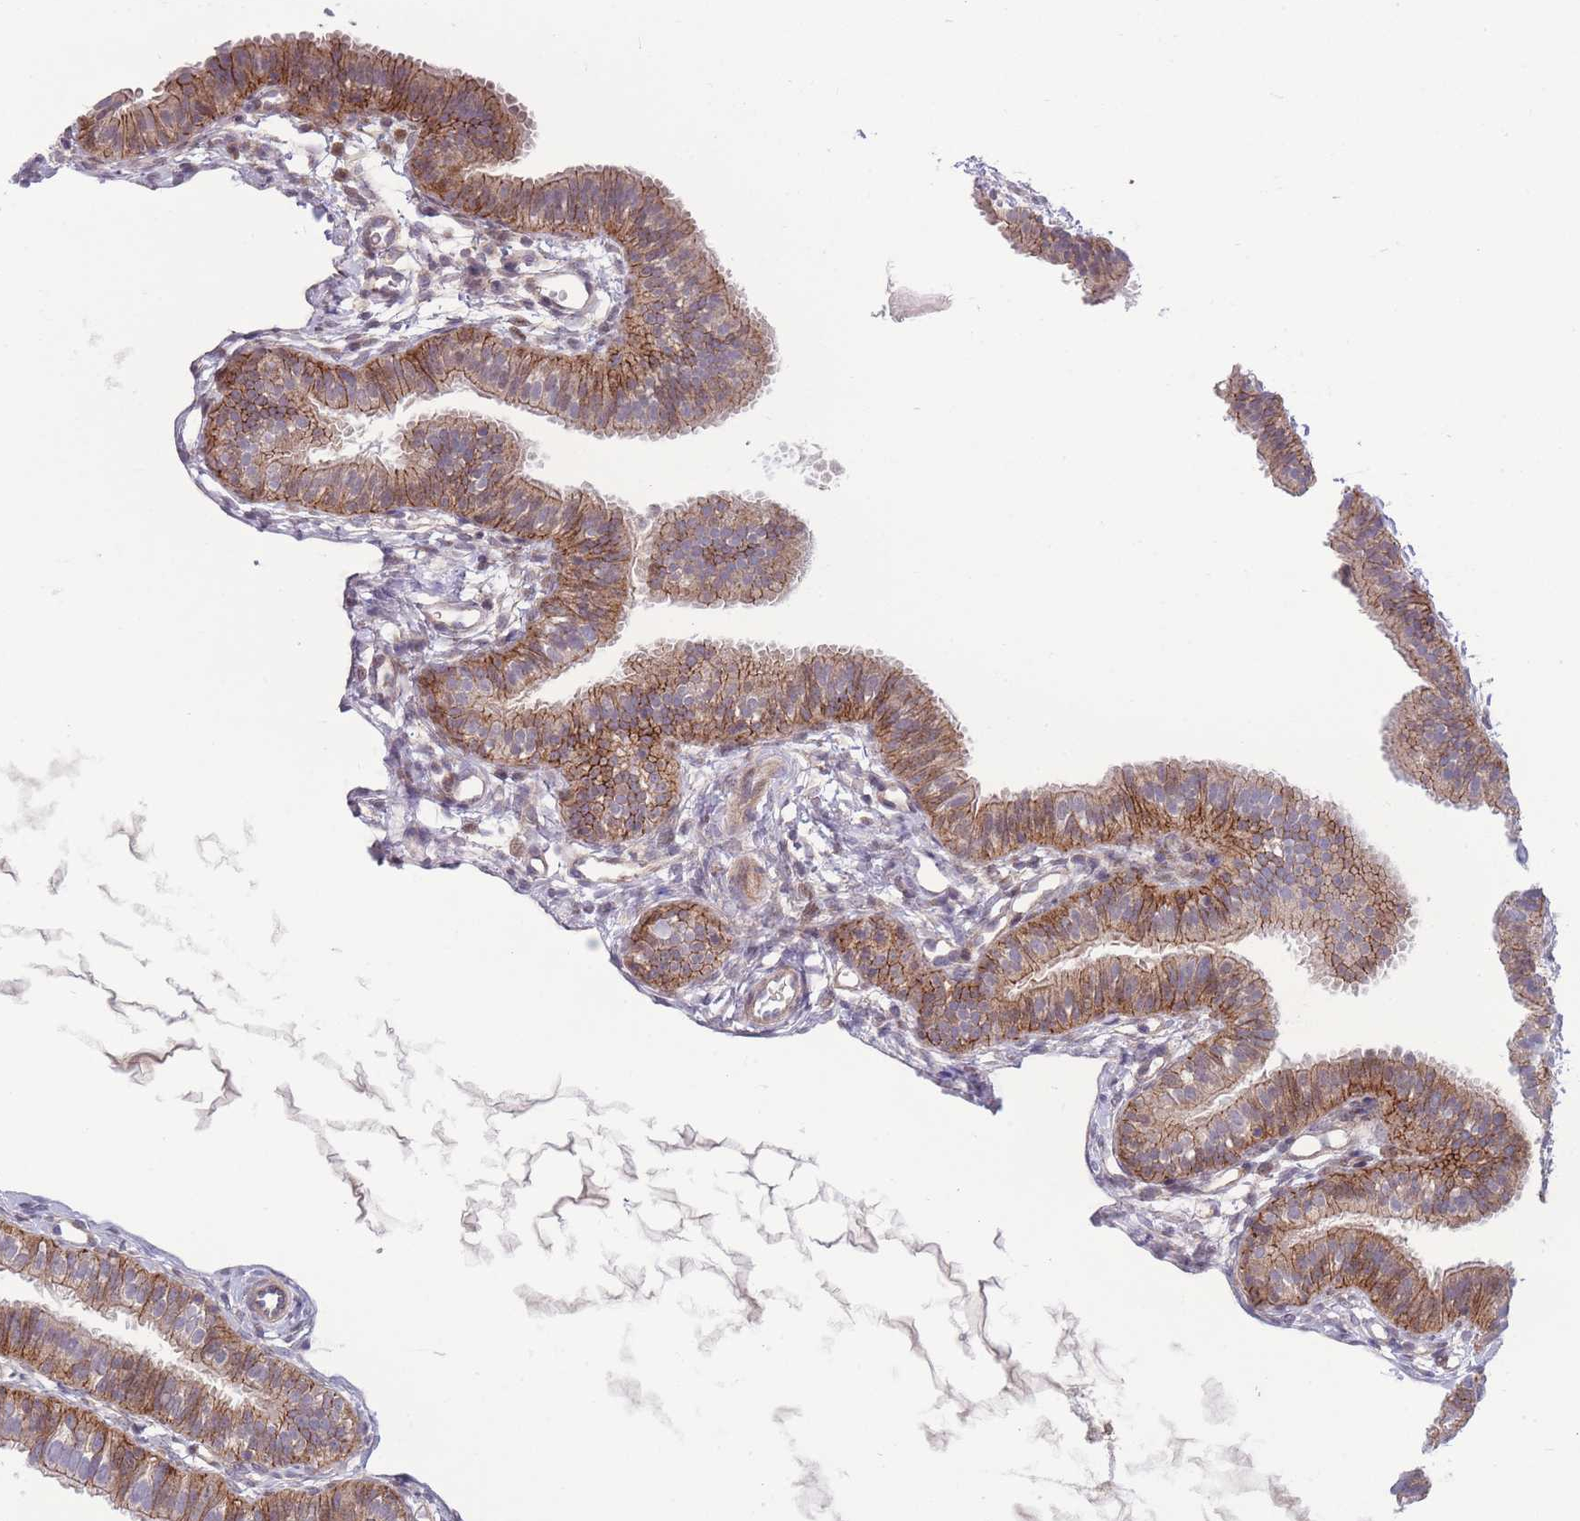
{"staining": {"intensity": "strong", "quantity": ">75%", "location": "cytoplasmic/membranous"}, "tissue": "fallopian tube", "cell_type": "Glandular cells", "image_type": "normal", "snomed": [{"axis": "morphology", "description": "Normal tissue, NOS"}, {"axis": "topography", "description": "Fallopian tube"}], "caption": "About >75% of glandular cells in benign fallopian tube demonstrate strong cytoplasmic/membranous protein staining as visualized by brown immunohistochemical staining.", "gene": "RIC8A", "patient": {"sex": "female", "age": 35}}